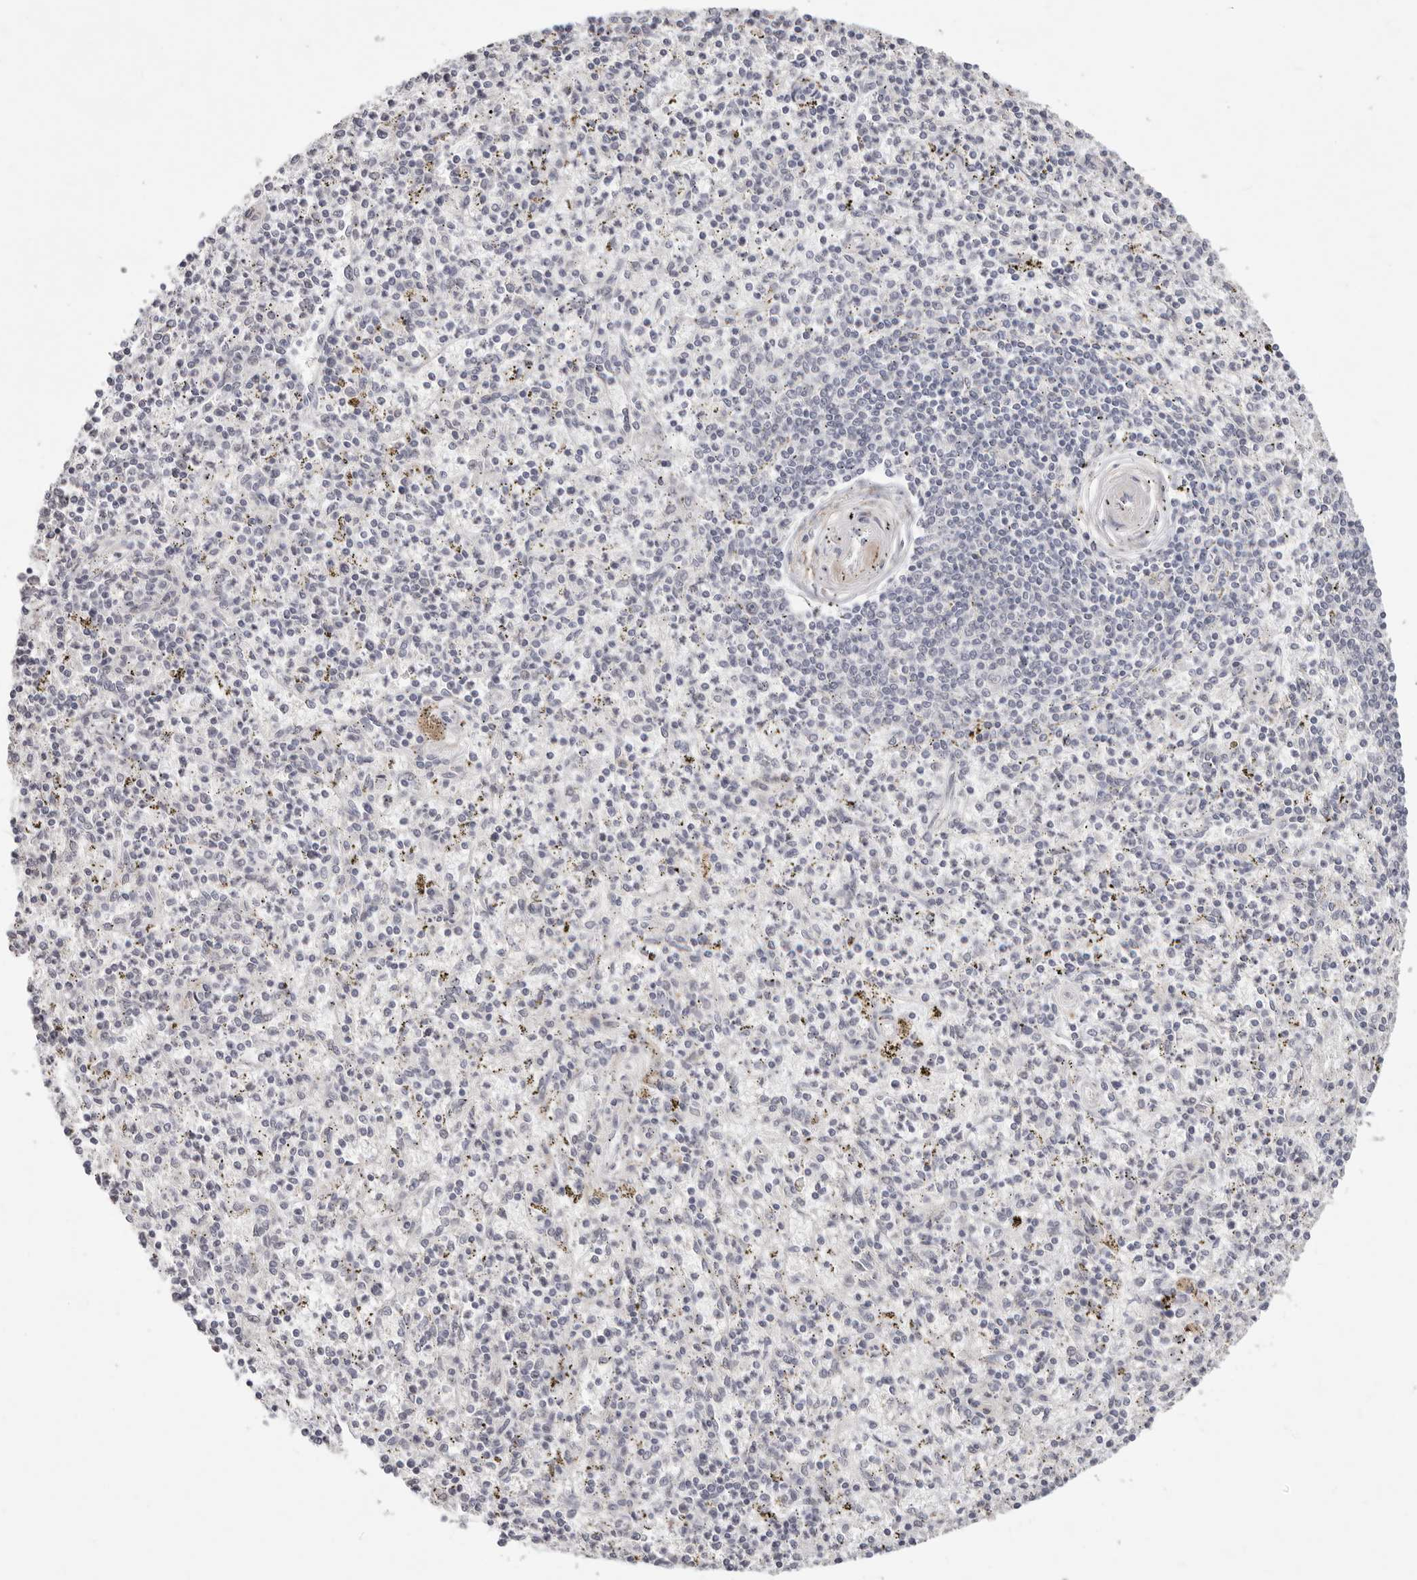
{"staining": {"intensity": "negative", "quantity": "none", "location": "none"}, "tissue": "spleen", "cell_type": "Cells in red pulp", "image_type": "normal", "snomed": [{"axis": "morphology", "description": "Normal tissue, NOS"}, {"axis": "topography", "description": "Spleen"}], "caption": "A high-resolution histopathology image shows IHC staining of benign spleen, which exhibits no significant positivity in cells in red pulp.", "gene": "SZT2", "patient": {"sex": "male", "age": 72}}